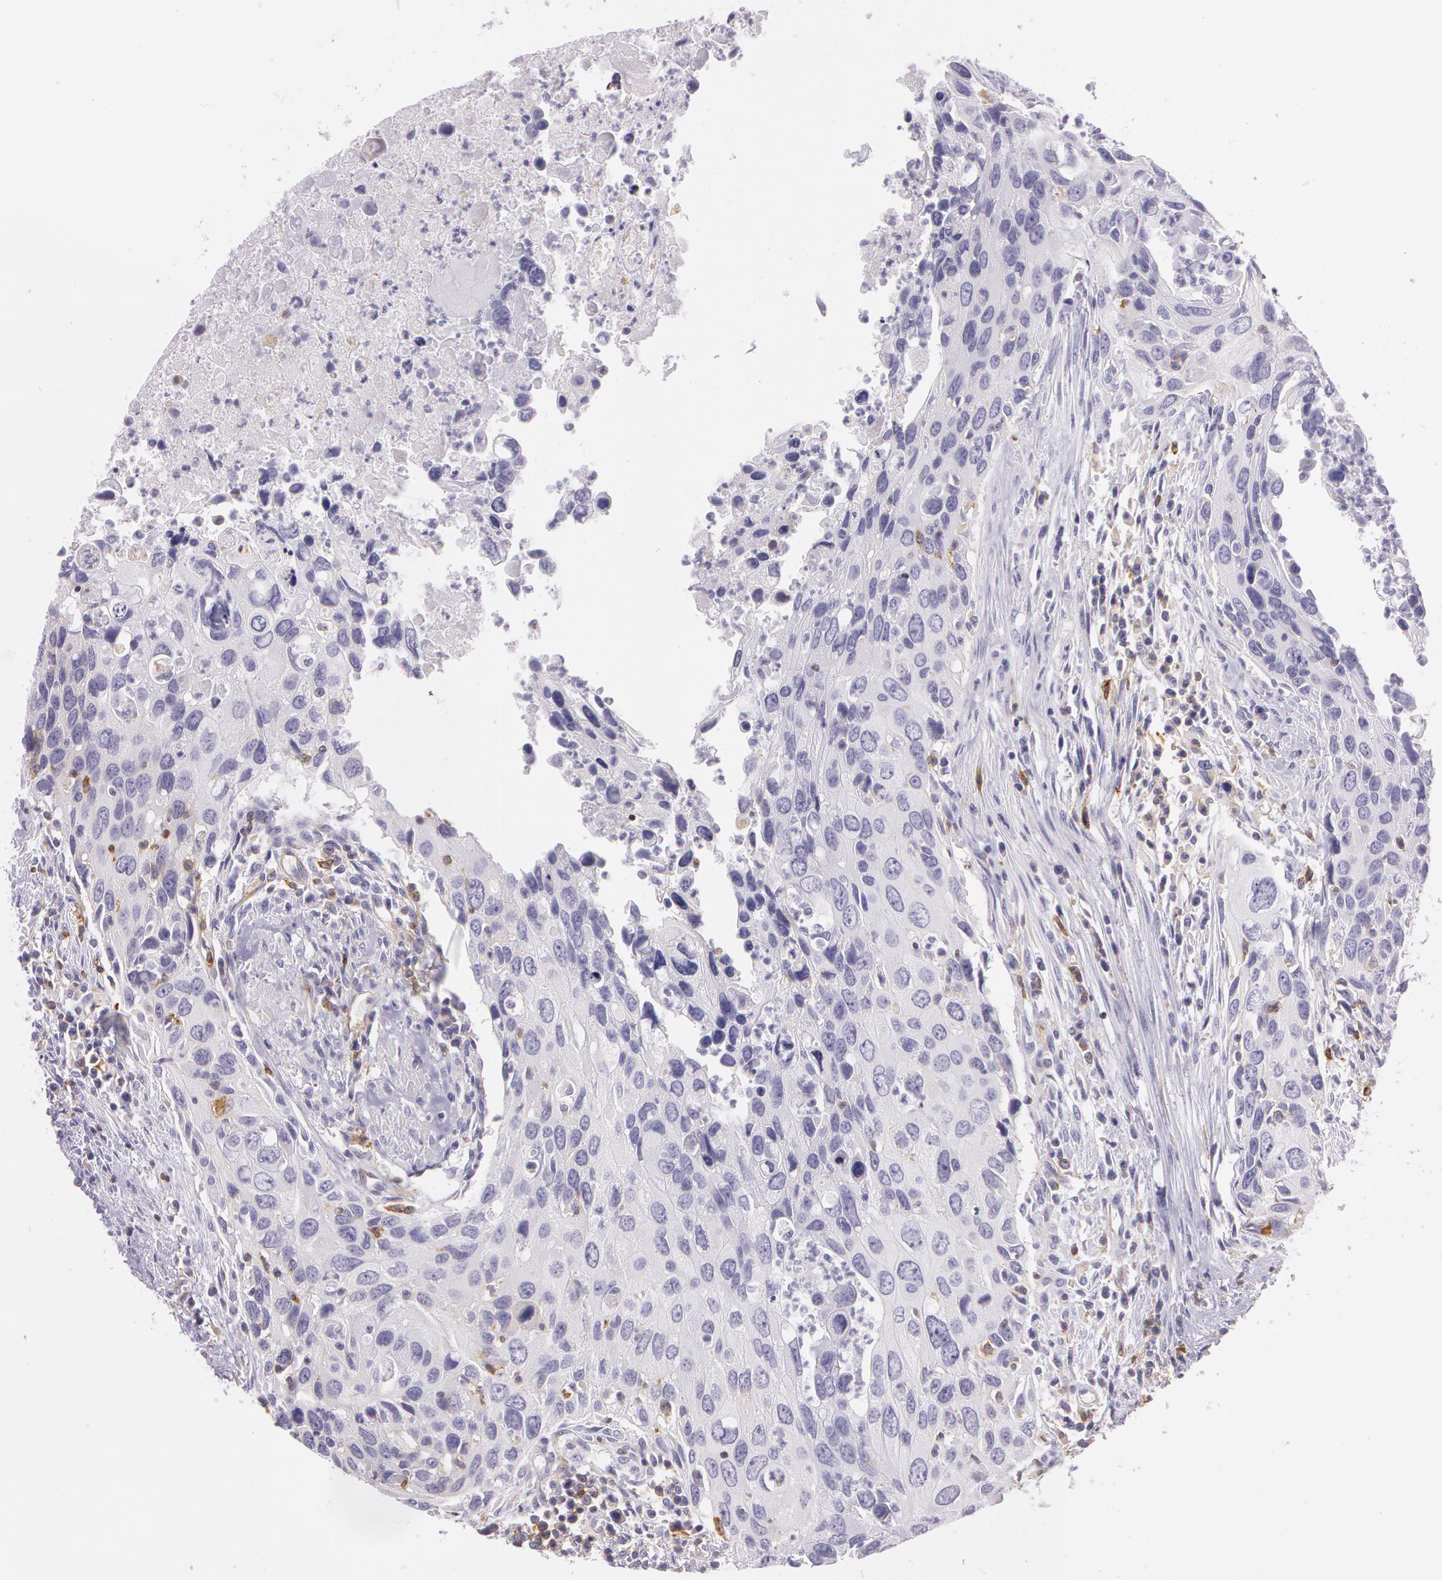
{"staining": {"intensity": "moderate", "quantity": "<25%", "location": "cytoplasmic/membranous"}, "tissue": "urothelial cancer", "cell_type": "Tumor cells", "image_type": "cancer", "snomed": [{"axis": "morphology", "description": "Urothelial carcinoma, High grade"}, {"axis": "topography", "description": "Urinary bladder"}], "caption": "Urothelial cancer stained with DAB IHC displays low levels of moderate cytoplasmic/membranous positivity in approximately <25% of tumor cells. The staining is performed using DAB (3,3'-diaminobenzidine) brown chromogen to label protein expression. The nuclei are counter-stained blue using hematoxylin.", "gene": "LY75", "patient": {"sex": "male", "age": 71}}